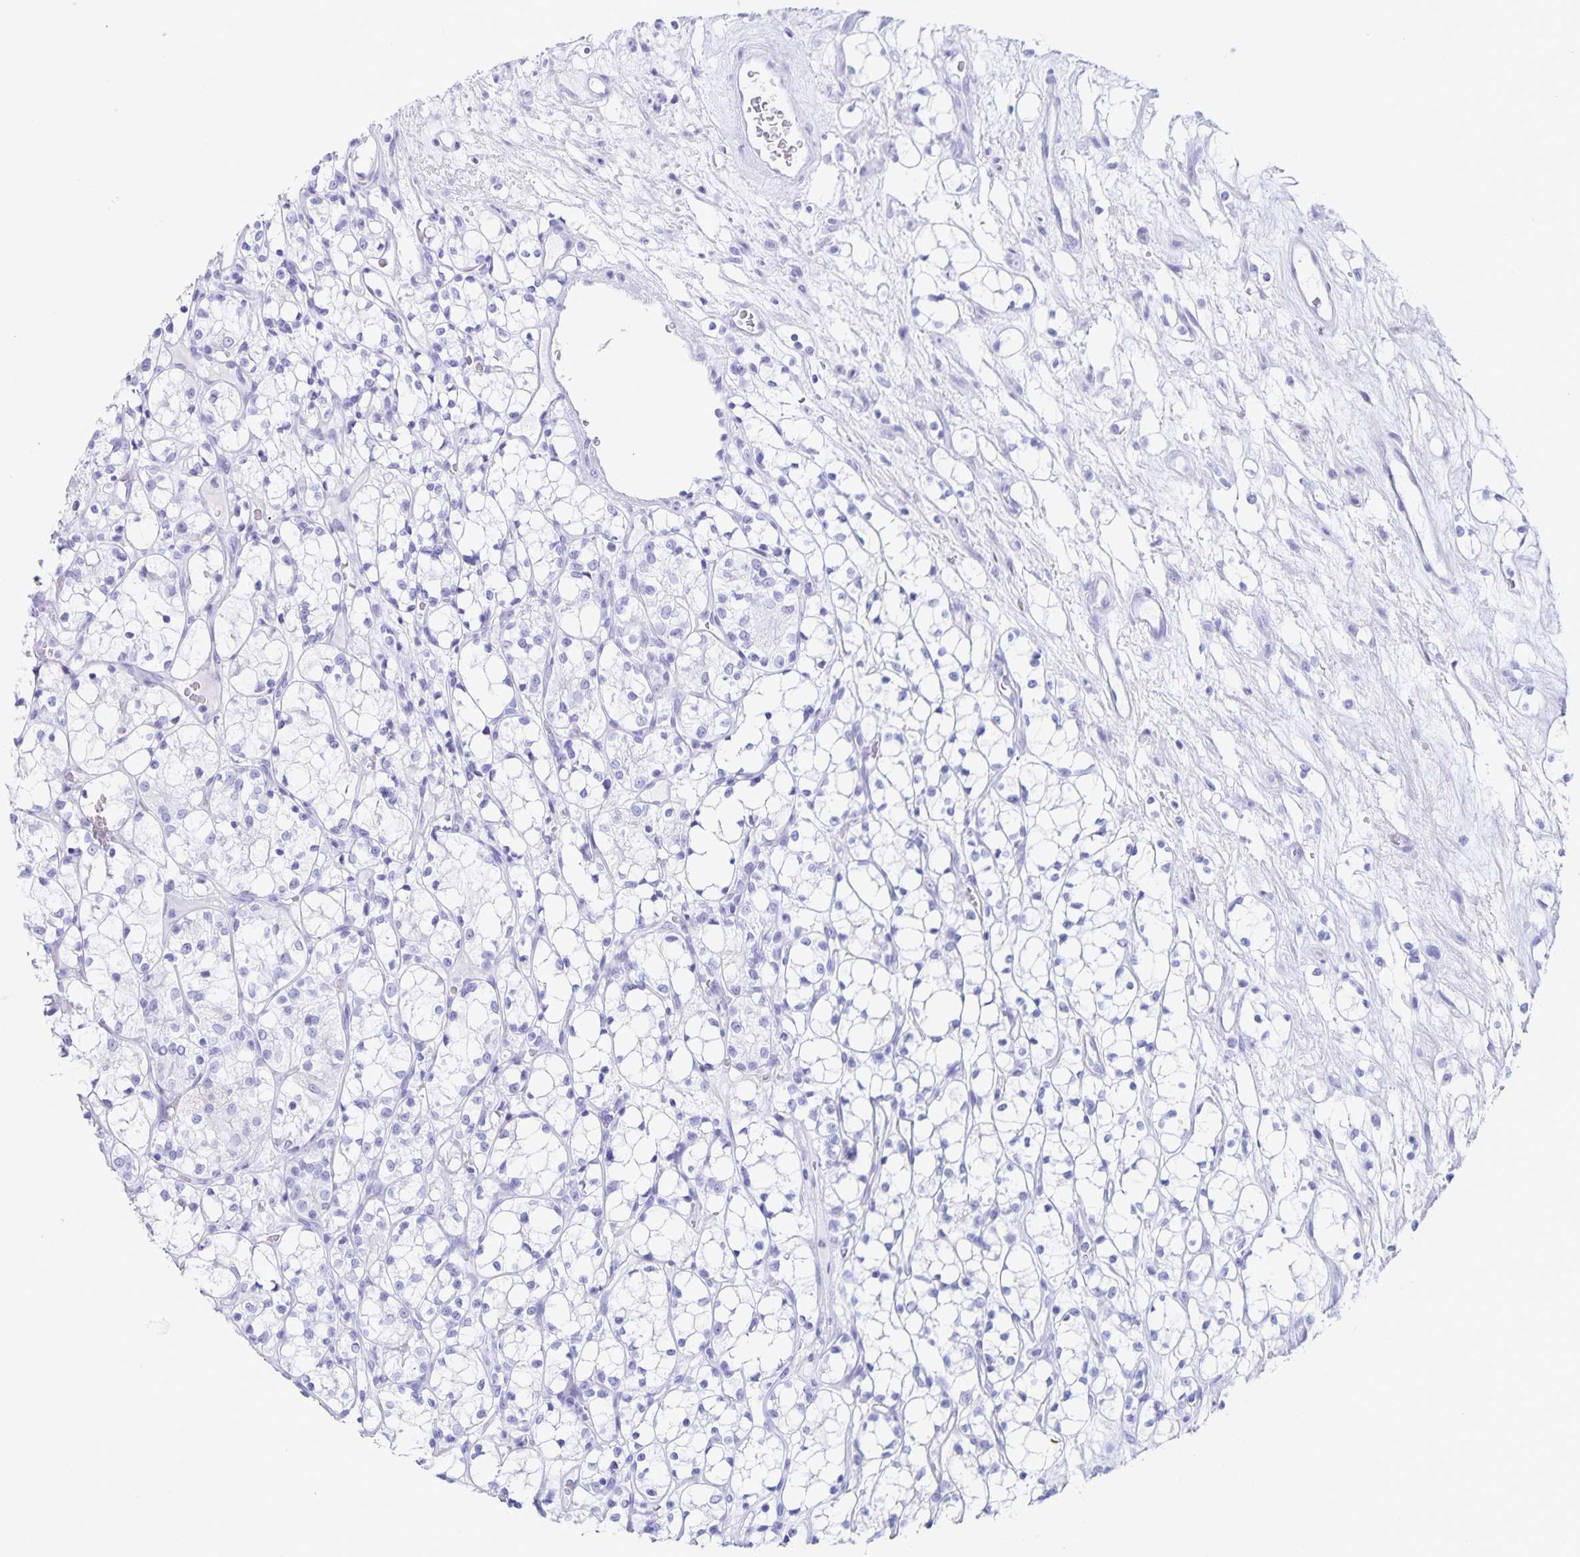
{"staining": {"intensity": "negative", "quantity": "none", "location": "none"}, "tissue": "renal cancer", "cell_type": "Tumor cells", "image_type": "cancer", "snomed": [{"axis": "morphology", "description": "Adenocarcinoma, NOS"}, {"axis": "topography", "description": "Kidney"}], "caption": "Tumor cells are negative for protein expression in human renal cancer (adenocarcinoma).", "gene": "RPL36A", "patient": {"sex": "female", "age": 69}}